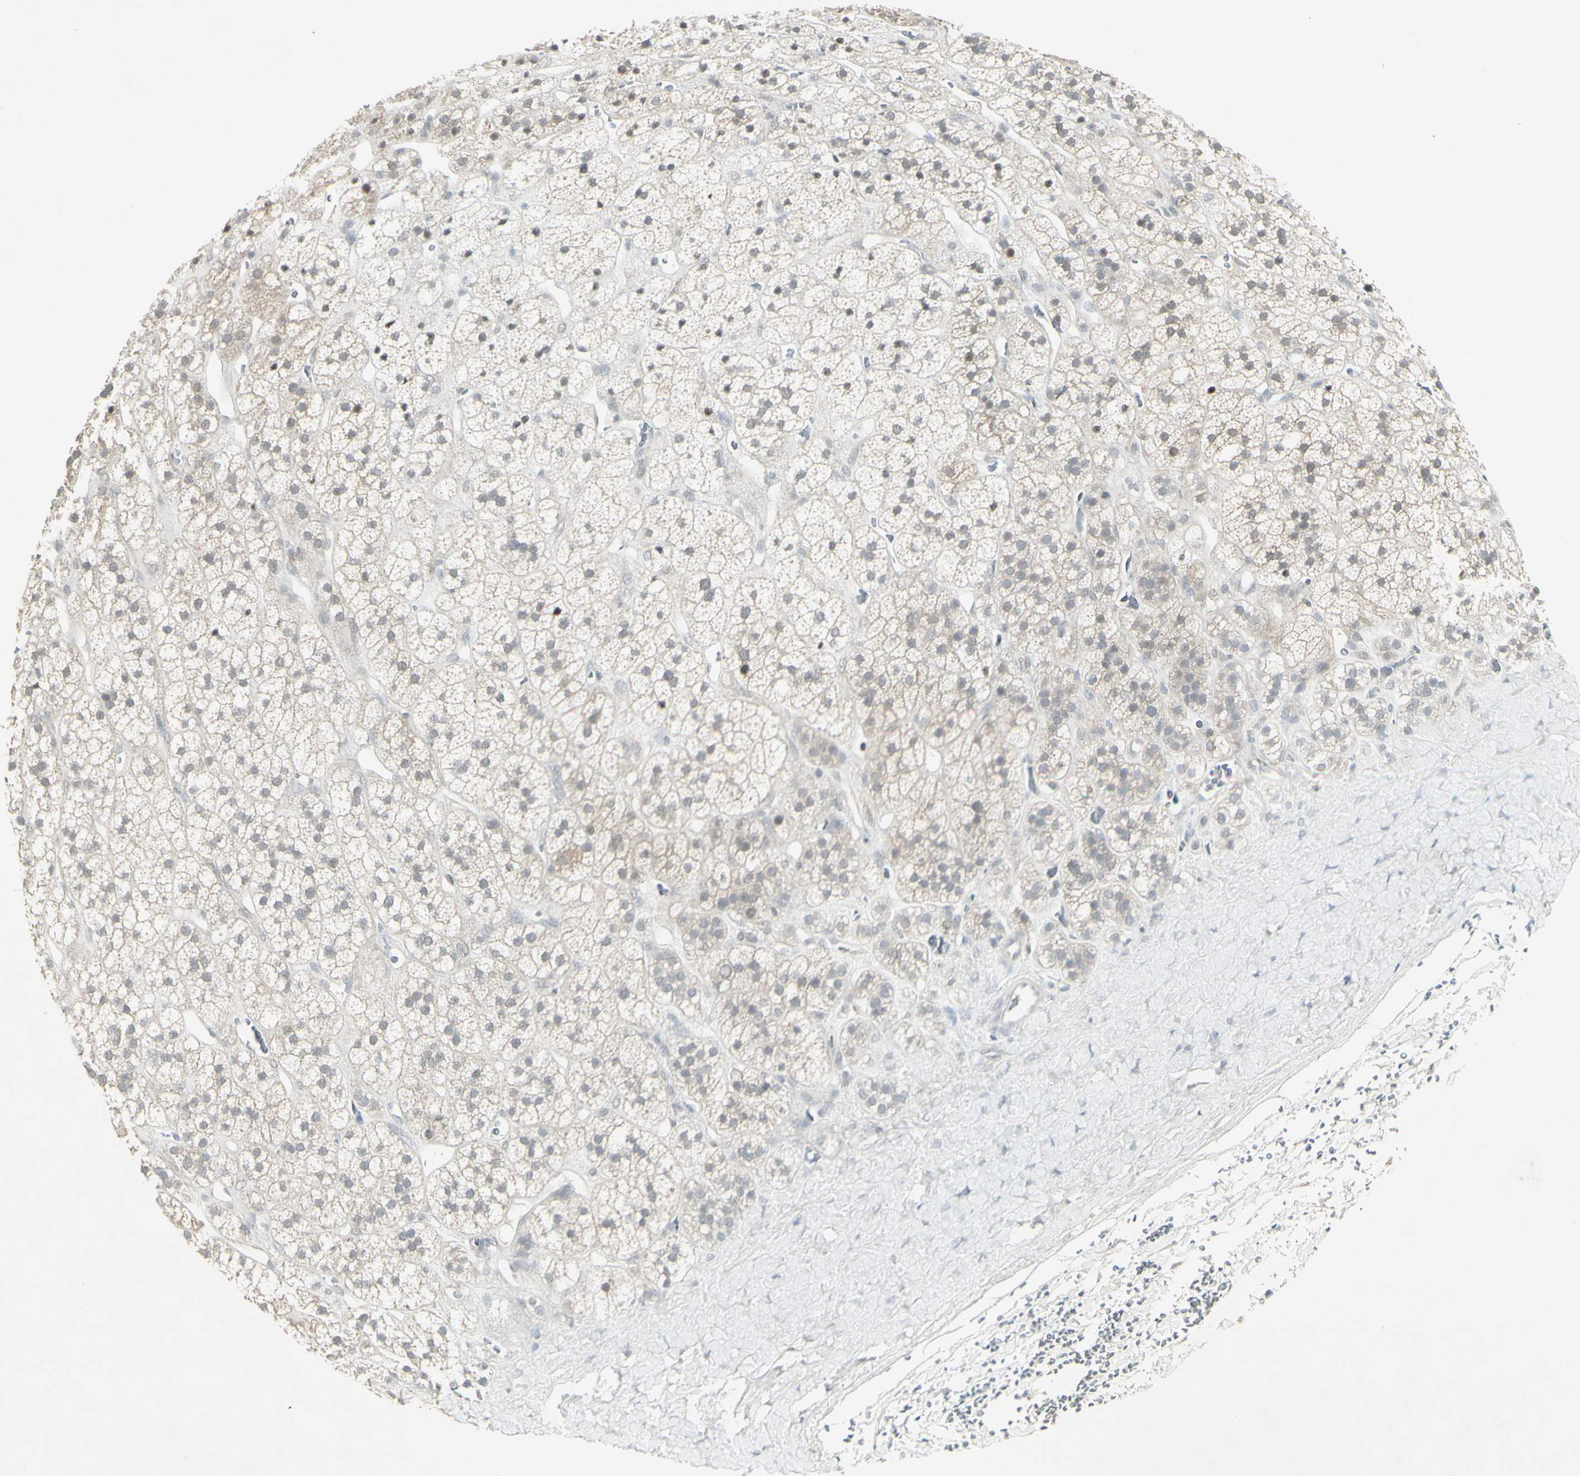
{"staining": {"intensity": "weak", "quantity": "25%-75%", "location": "cytoplasmic/membranous"}, "tissue": "adrenal gland", "cell_type": "Glandular cells", "image_type": "normal", "snomed": [{"axis": "morphology", "description": "Normal tissue, NOS"}, {"axis": "topography", "description": "Adrenal gland"}], "caption": "A brown stain highlights weak cytoplasmic/membranous positivity of a protein in glandular cells of benign adrenal gland. (brown staining indicates protein expression, while blue staining denotes nuclei).", "gene": "C1orf116", "patient": {"sex": "male", "age": 56}}